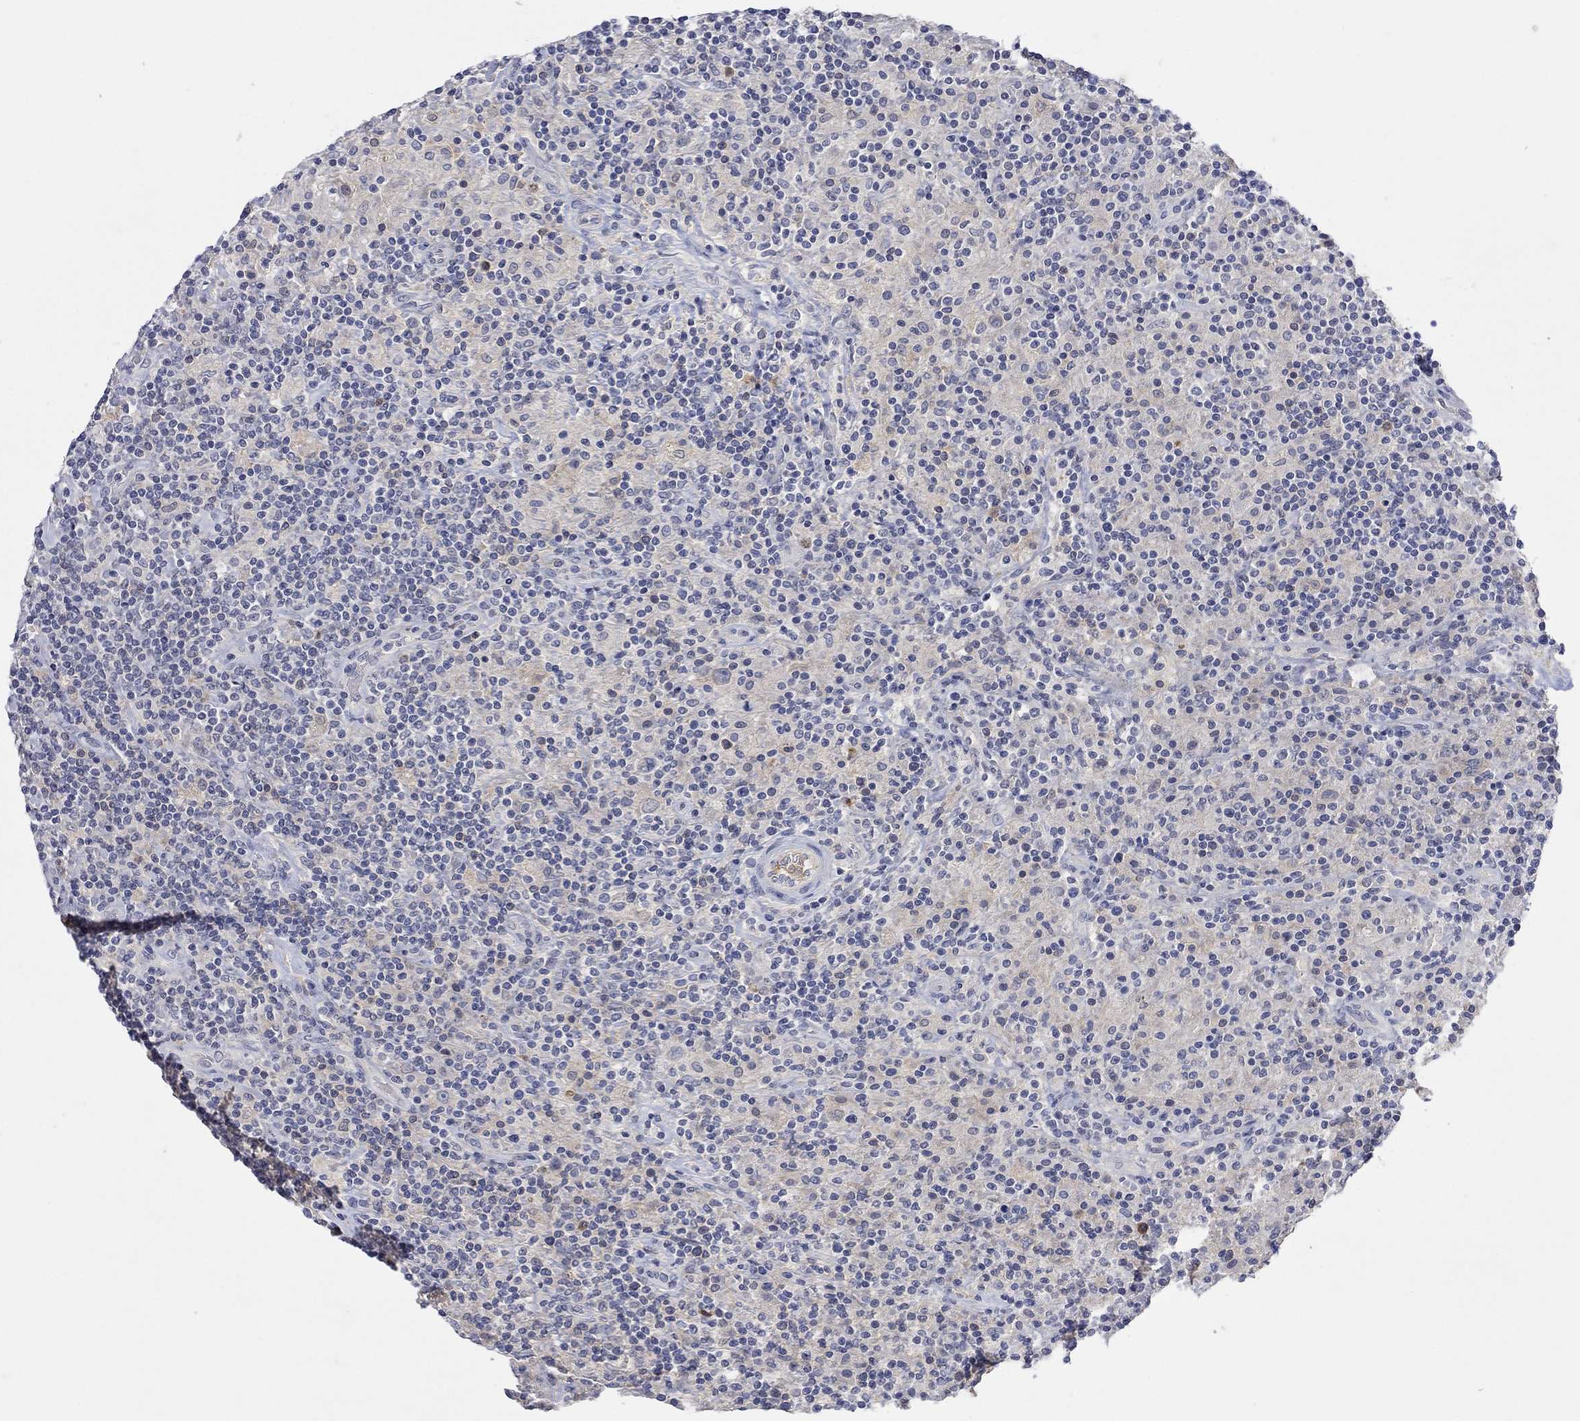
{"staining": {"intensity": "negative", "quantity": "none", "location": "none"}, "tissue": "lymphoma", "cell_type": "Tumor cells", "image_type": "cancer", "snomed": [{"axis": "morphology", "description": "Hodgkin's disease, NOS"}, {"axis": "topography", "description": "Lymph node"}], "caption": "Immunohistochemical staining of human lymphoma reveals no significant expression in tumor cells.", "gene": "MSTN", "patient": {"sex": "male", "age": 70}}